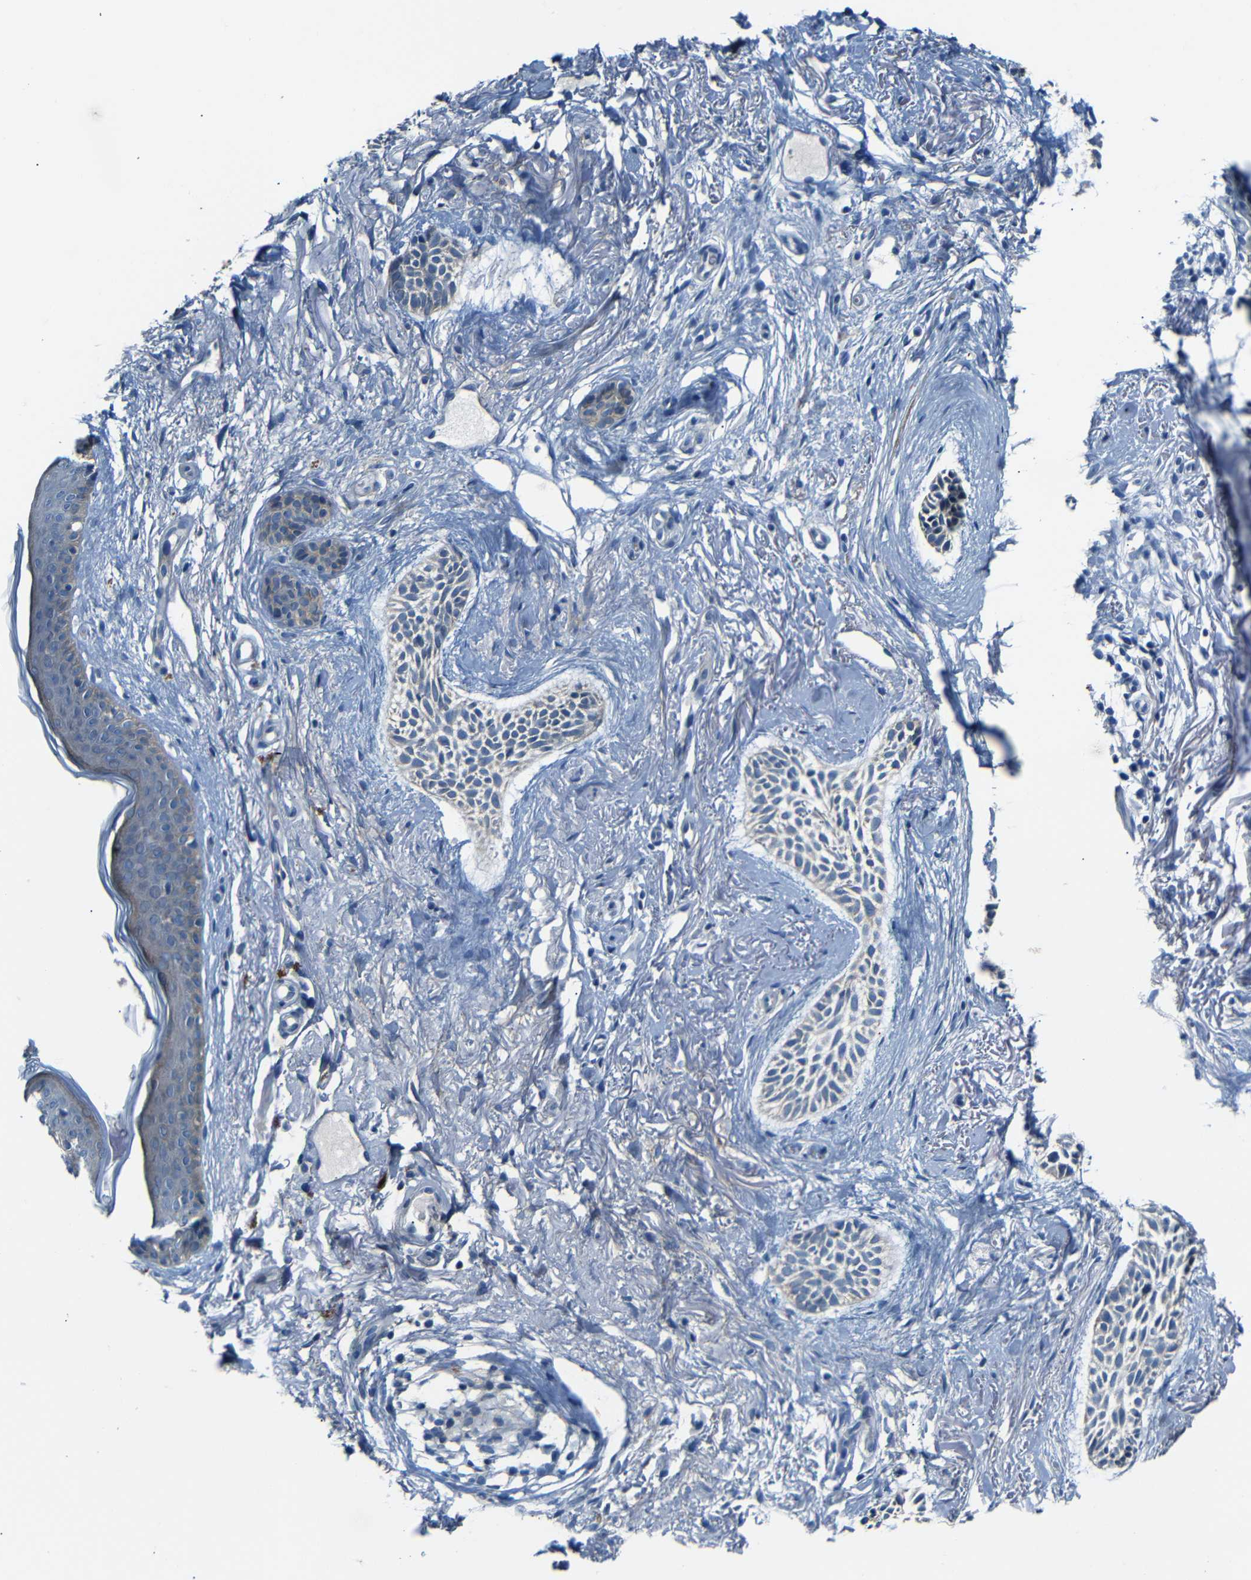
{"staining": {"intensity": "negative", "quantity": "none", "location": "none"}, "tissue": "skin cancer", "cell_type": "Tumor cells", "image_type": "cancer", "snomed": [{"axis": "morphology", "description": "Normal tissue, NOS"}, {"axis": "morphology", "description": "Basal cell carcinoma"}, {"axis": "topography", "description": "Skin"}], "caption": "Immunohistochemistry (IHC) histopathology image of human skin cancer (basal cell carcinoma) stained for a protein (brown), which exhibits no positivity in tumor cells. (Brightfield microscopy of DAB immunohistochemistry (IHC) at high magnification).", "gene": "ANK3", "patient": {"sex": "female", "age": 84}}